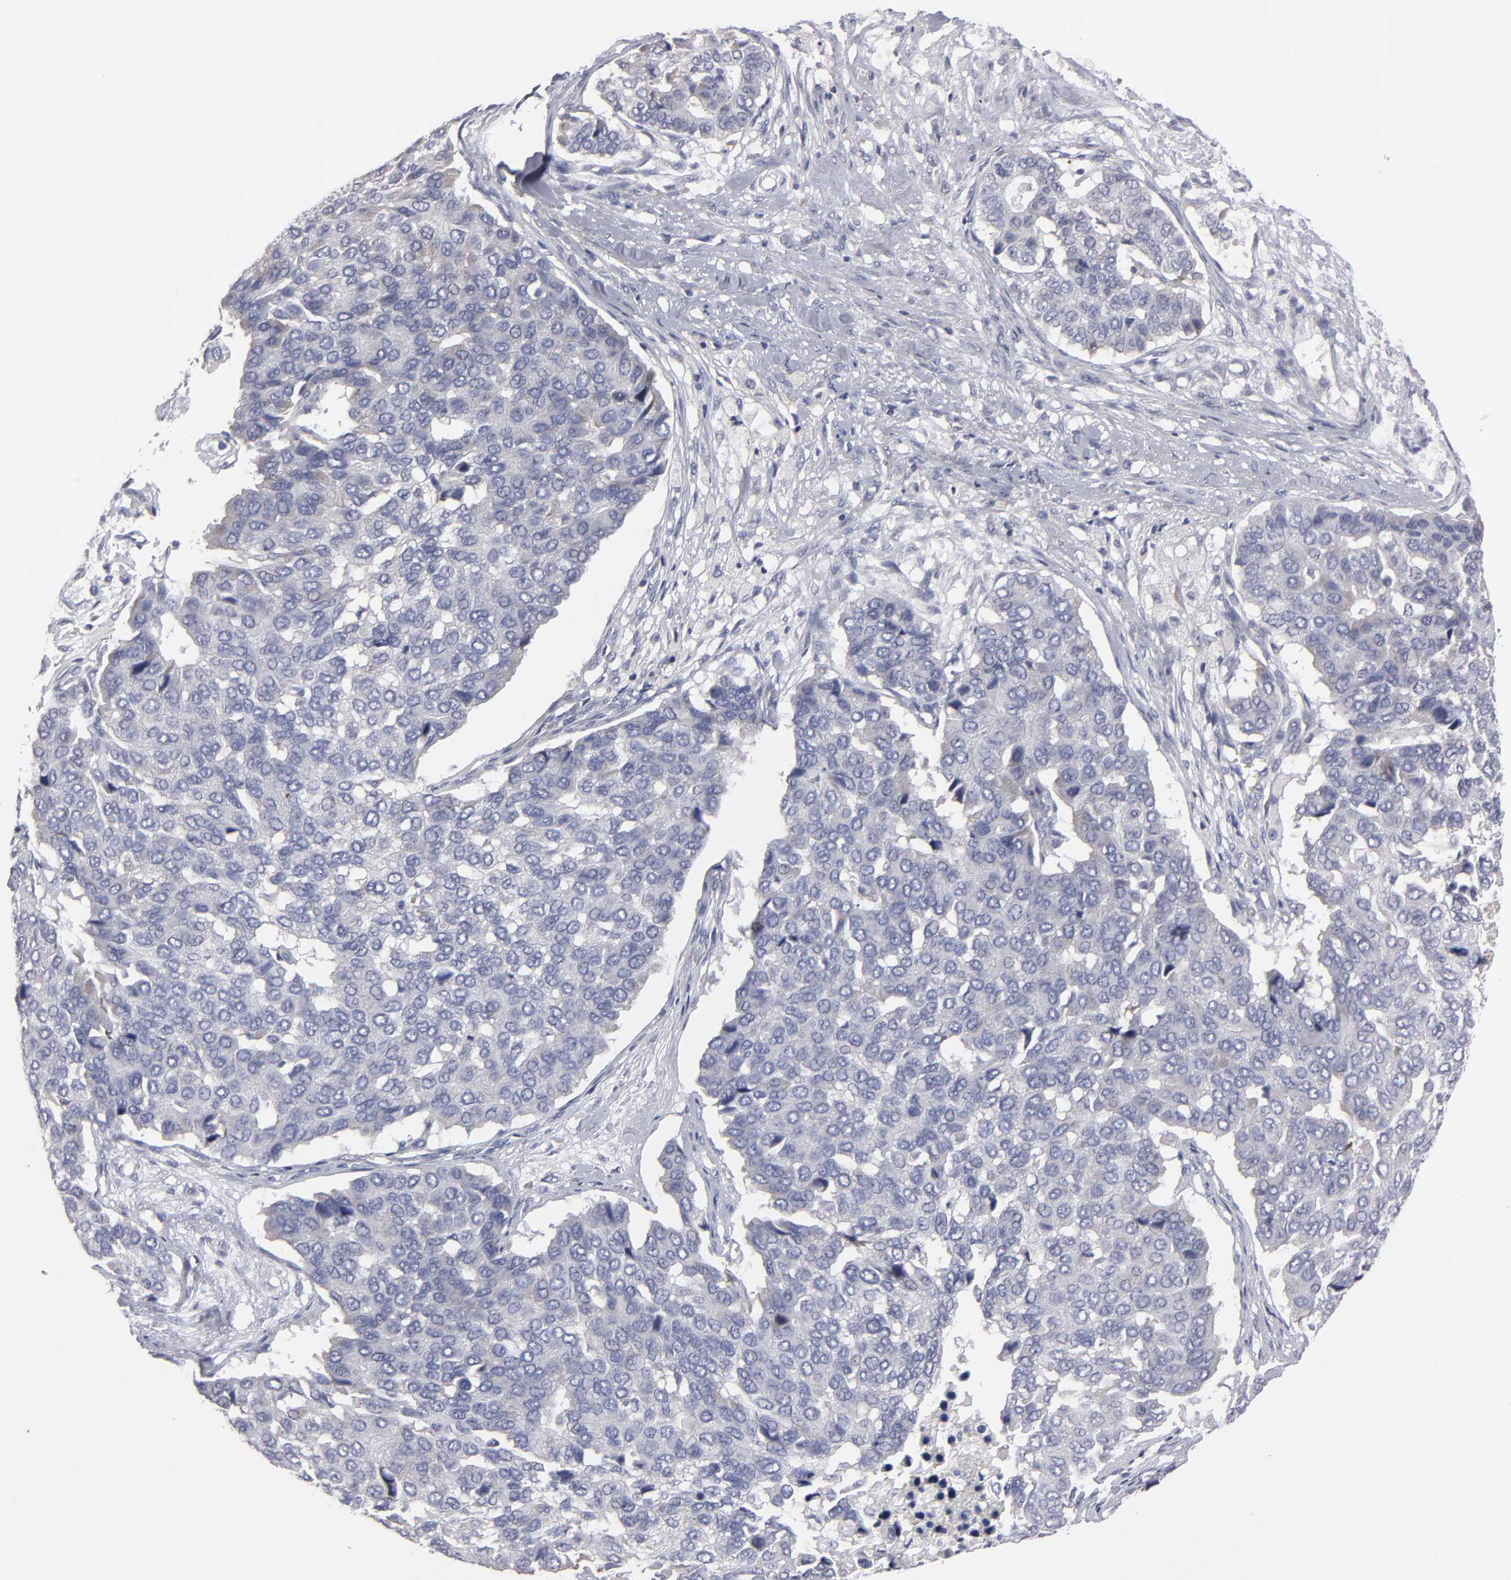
{"staining": {"intensity": "weak", "quantity": "<25%", "location": "cytoplasmic/membranous"}, "tissue": "pancreatic cancer", "cell_type": "Tumor cells", "image_type": "cancer", "snomed": [{"axis": "morphology", "description": "Adenocarcinoma, NOS"}, {"axis": "topography", "description": "Pancreas"}], "caption": "Micrograph shows no protein positivity in tumor cells of pancreatic cancer (adenocarcinoma) tissue. (DAB IHC, high magnification).", "gene": "CCDC80", "patient": {"sex": "male", "age": 50}}